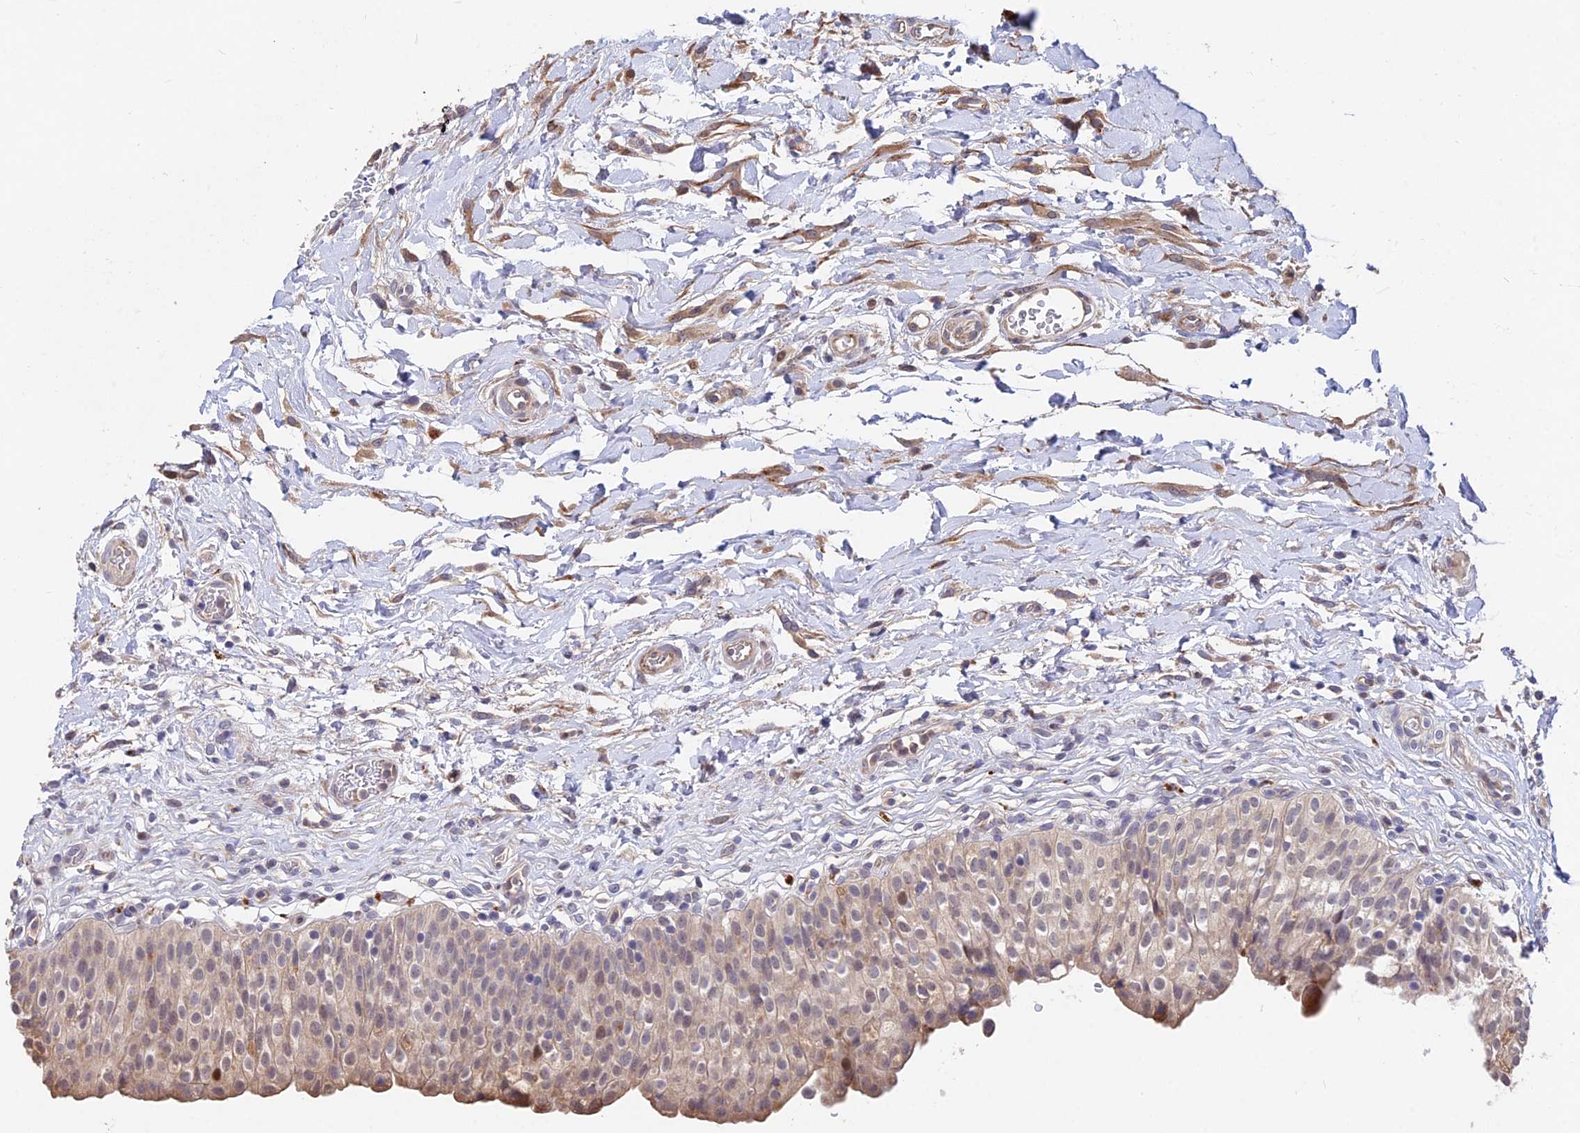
{"staining": {"intensity": "moderate", "quantity": "<25%", "location": "cytoplasmic/membranous,nuclear"}, "tissue": "urinary bladder", "cell_type": "Urothelial cells", "image_type": "normal", "snomed": [{"axis": "morphology", "description": "Normal tissue, NOS"}, {"axis": "topography", "description": "Urinary bladder"}], "caption": "Protein expression by immunohistochemistry displays moderate cytoplasmic/membranous,nuclear staining in about <25% of urothelial cells in normal urinary bladder.", "gene": "ACTR5", "patient": {"sex": "male", "age": 55}}